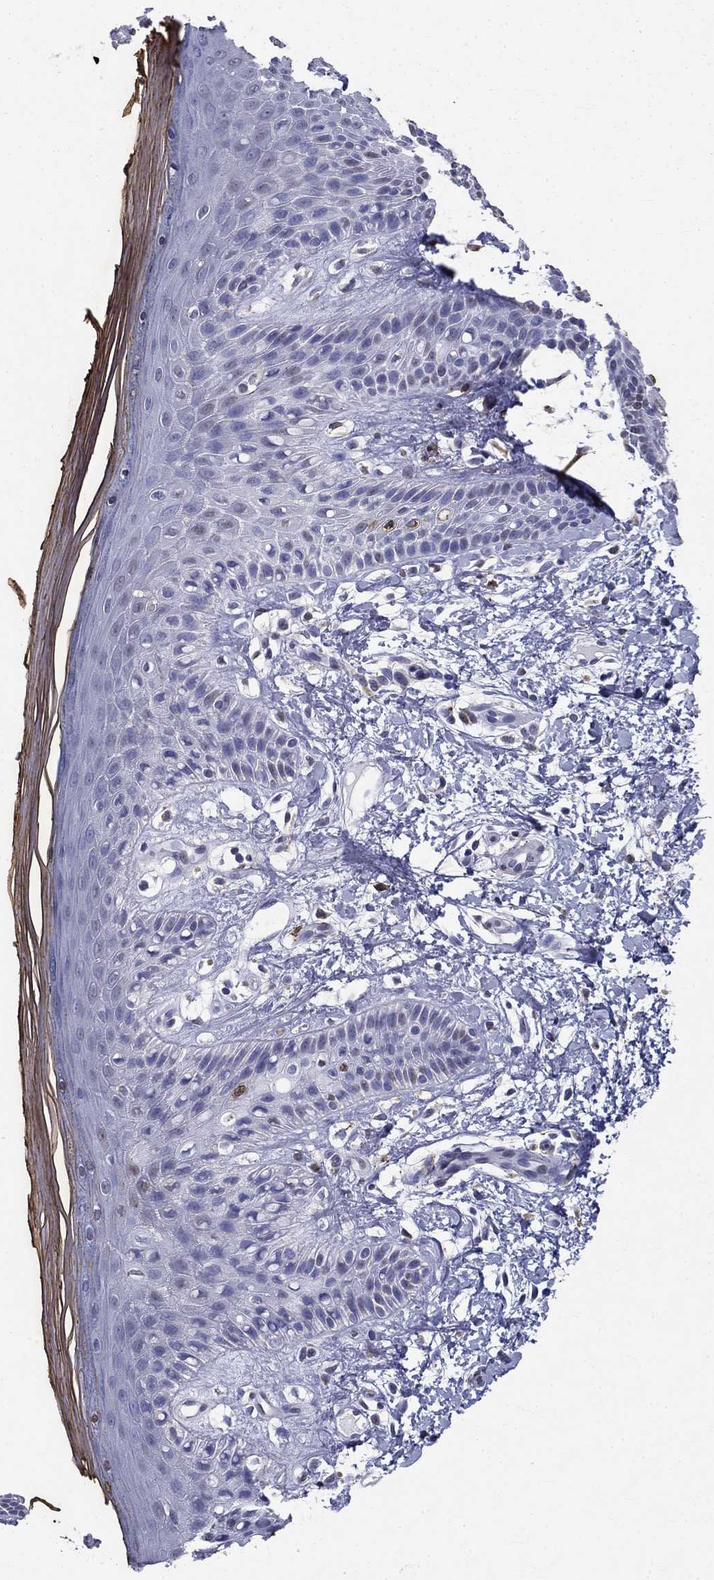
{"staining": {"intensity": "weak", "quantity": "25%-75%", "location": "cytoplasmic/membranous"}, "tissue": "skin", "cell_type": "Epidermal cells", "image_type": "normal", "snomed": [{"axis": "morphology", "description": "Normal tissue, NOS"}, {"axis": "topography", "description": "Anal"}], "caption": "The micrograph shows staining of unremarkable skin, revealing weak cytoplasmic/membranous protein expression (brown color) within epidermal cells. Nuclei are stained in blue.", "gene": "IGSF8", "patient": {"sex": "male", "age": 36}}